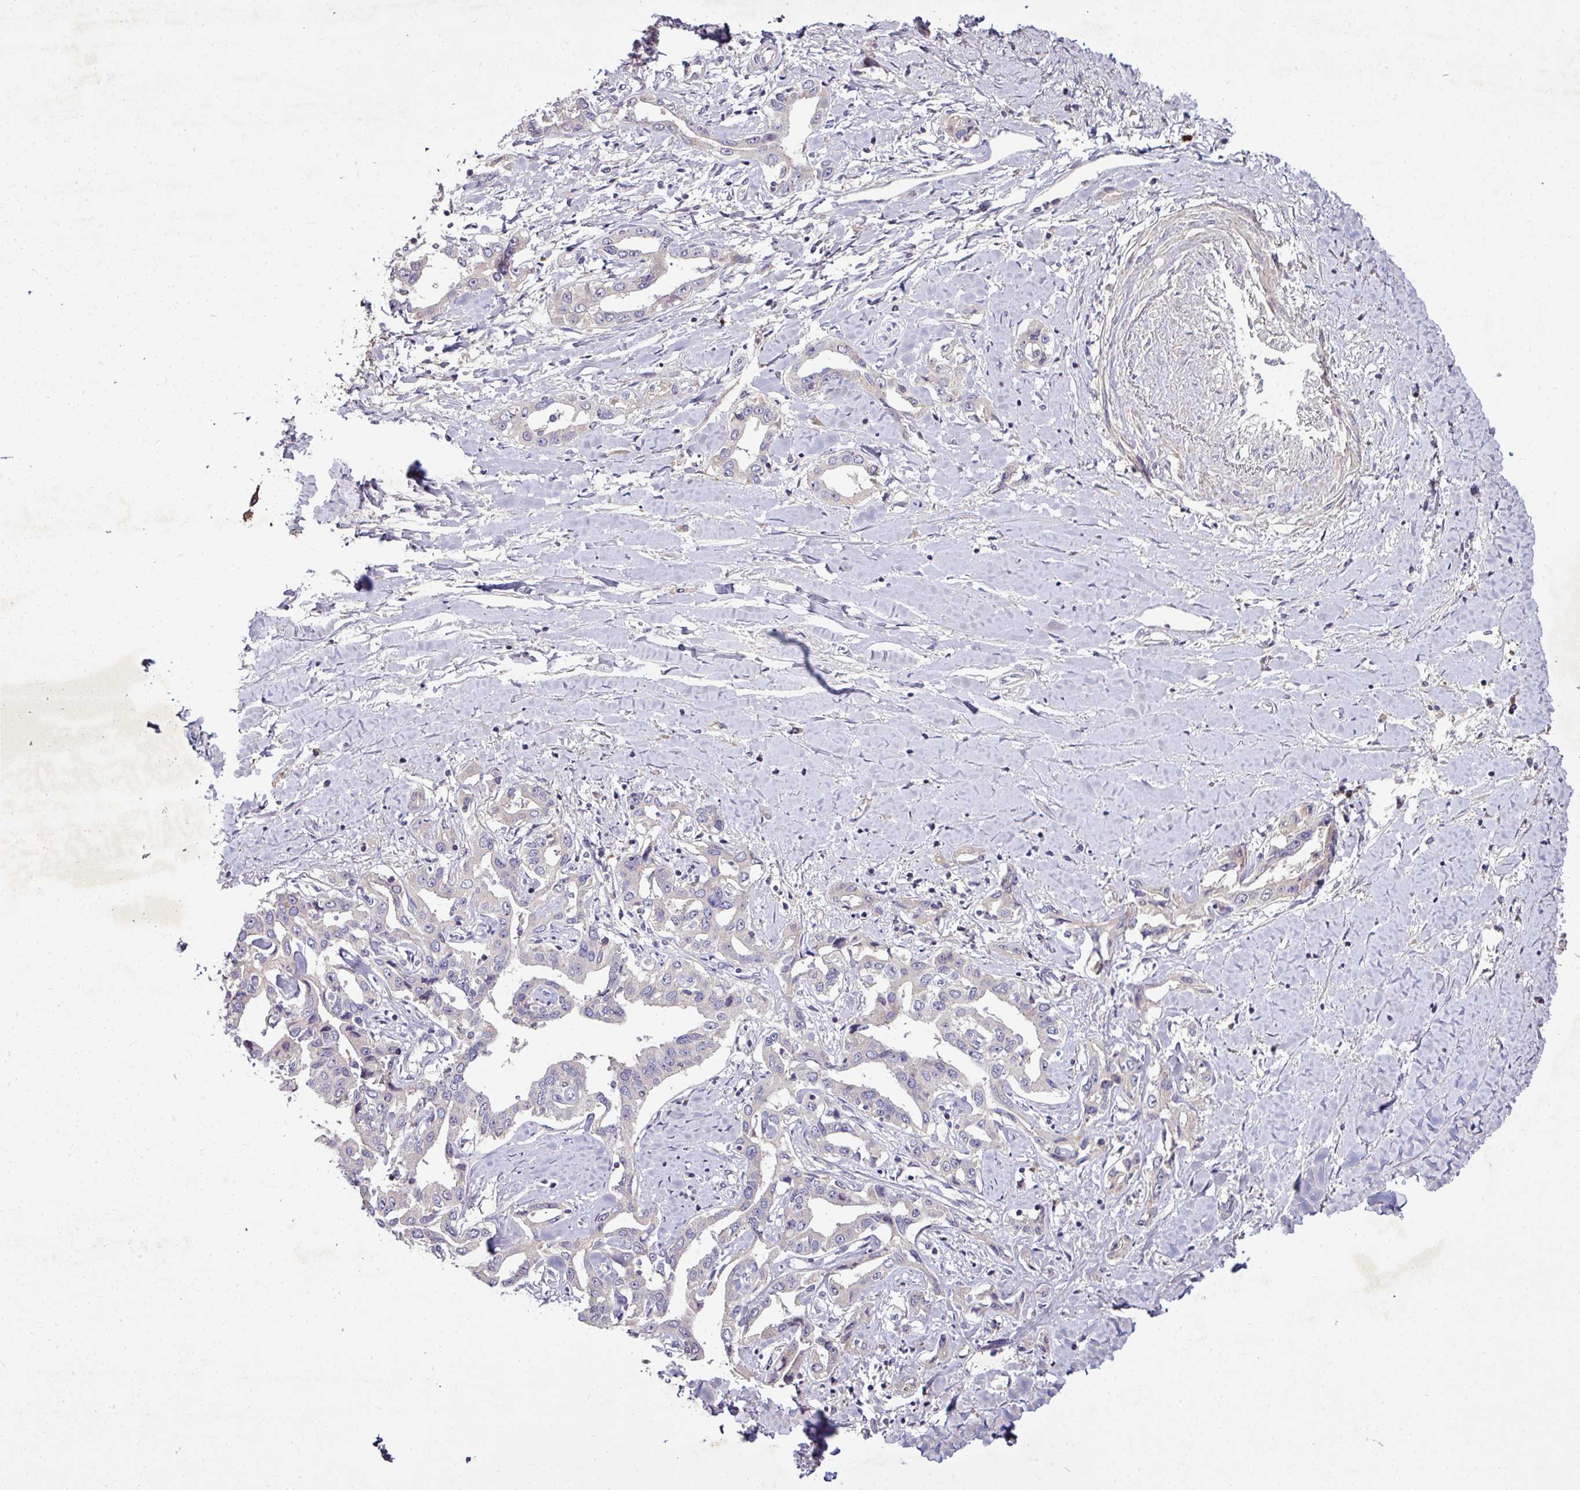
{"staining": {"intensity": "negative", "quantity": "none", "location": "none"}, "tissue": "liver cancer", "cell_type": "Tumor cells", "image_type": "cancer", "snomed": [{"axis": "morphology", "description": "Cholangiocarcinoma"}, {"axis": "topography", "description": "Liver"}], "caption": "The IHC histopathology image has no significant positivity in tumor cells of liver cancer (cholangiocarcinoma) tissue.", "gene": "AEBP2", "patient": {"sex": "male", "age": 59}}